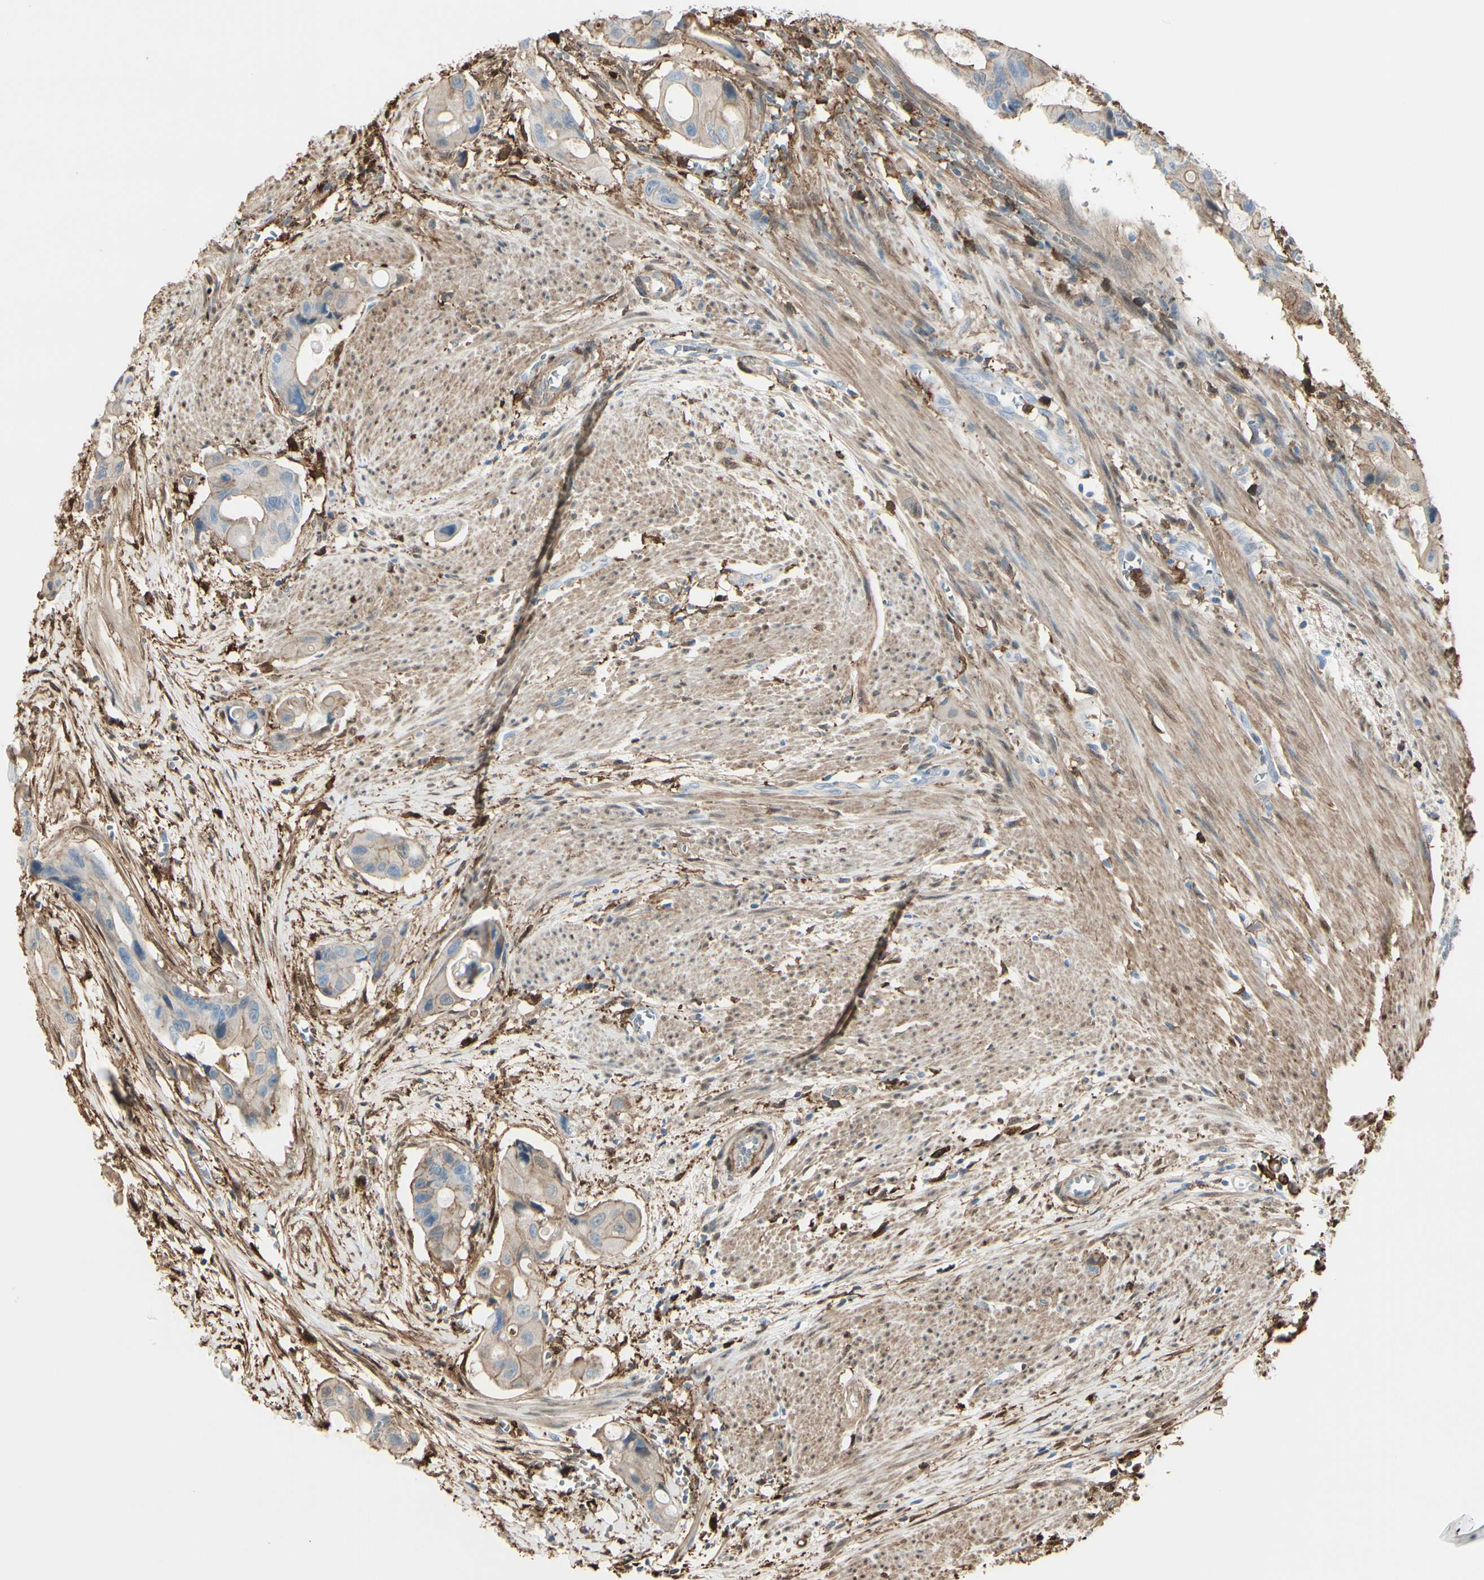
{"staining": {"intensity": "weak", "quantity": ">75%", "location": "cytoplasmic/membranous"}, "tissue": "colorectal cancer", "cell_type": "Tumor cells", "image_type": "cancer", "snomed": [{"axis": "morphology", "description": "Adenocarcinoma, NOS"}, {"axis": "topography", "description": "Colon"}], "caption": "A histopathology image of human colorectal adenocarcinoma stained for a protein displays weak cytoplasmic/membranous brown staining in tumor cells.", "gene": "GSN", "patient": {"sex": "female", "age": 57}}